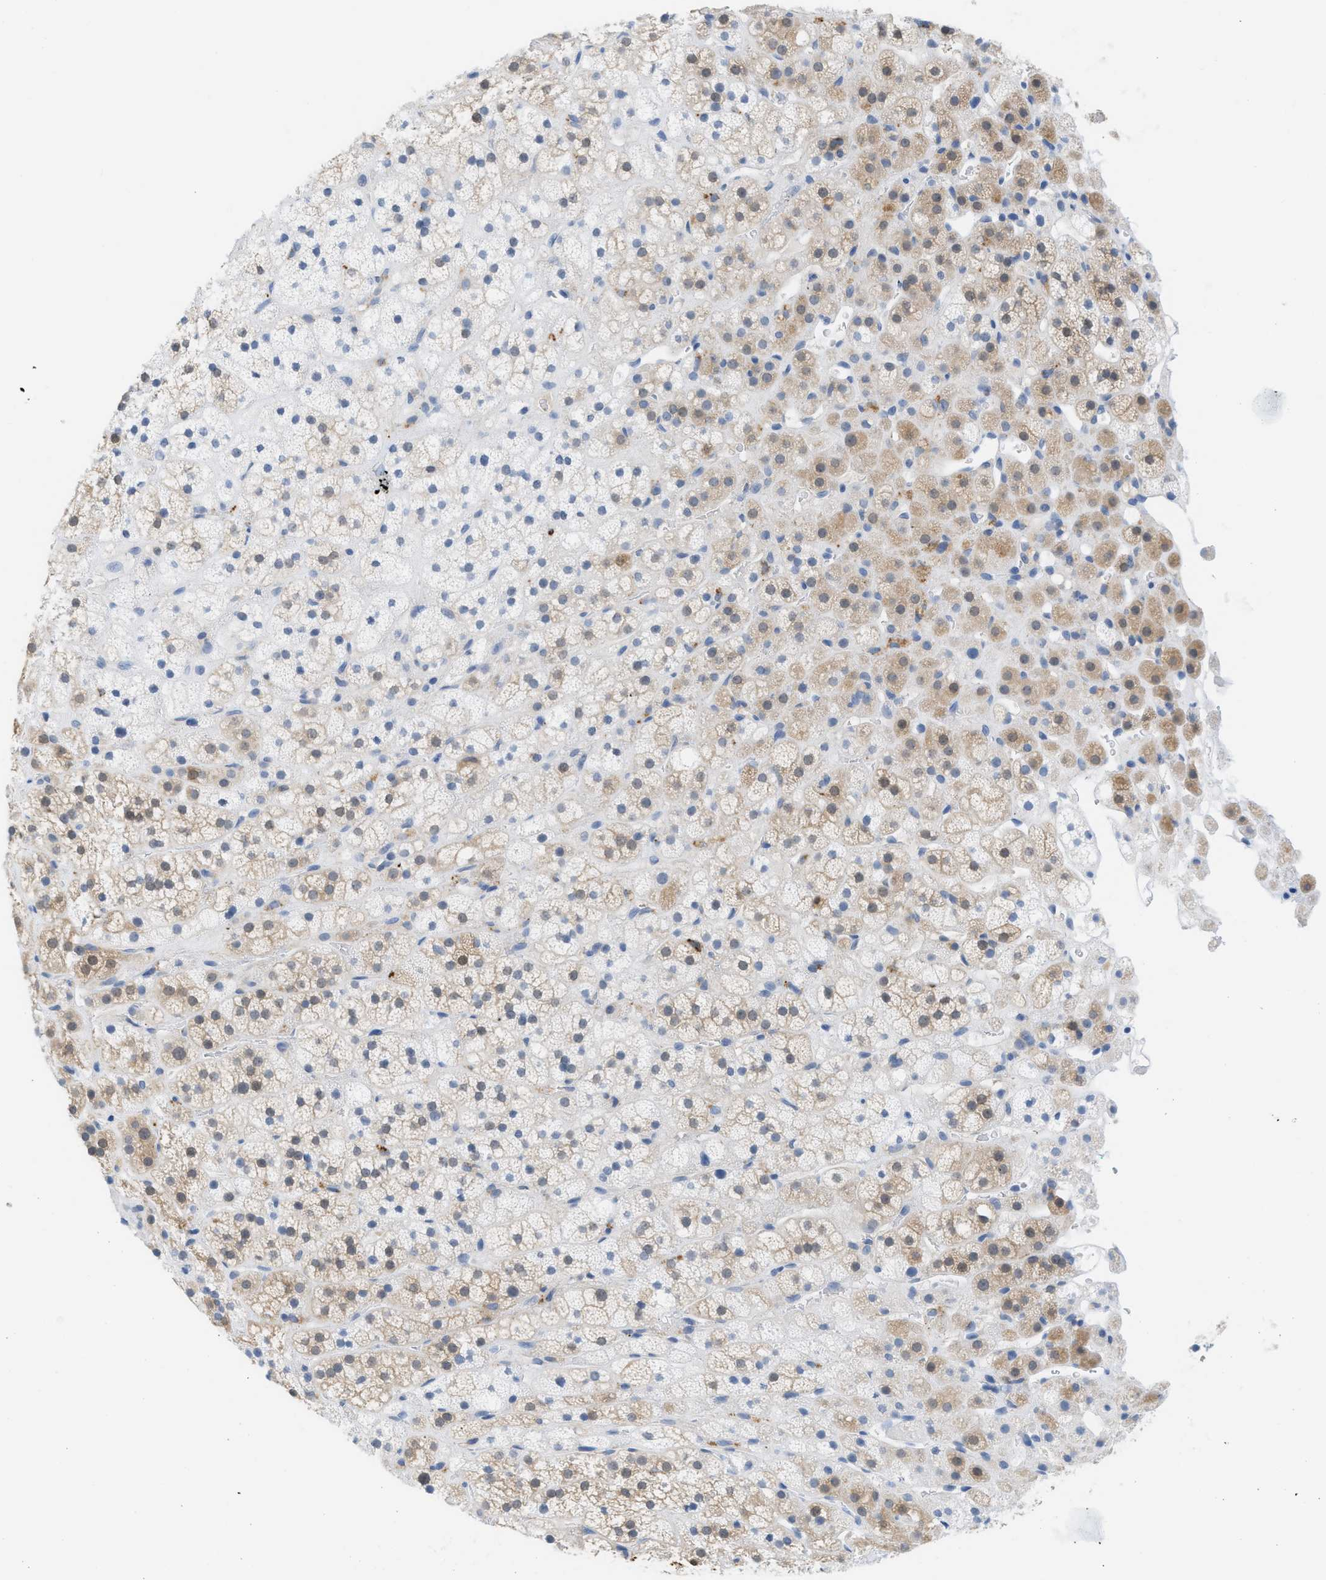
{"staining": {"intensity": "moderate", "quantity": "25%-75%", "location": "cytoplasmic/membranous"}, "tissue": "adrenal gland", "cell_type": "Glandular cells", "image_type": "normal", "snomed": [{"axis": "morphology", "description": "Normal tissue, NOS"}, {"axis": "topography", "description": "Adrenal gland"}], "caption": "Human adrenal gland stained for a protein (brown) demonstrates moderate cytoplasmic/membranous positive expression in approximately 25%-75% of glandular cells.", "gene": "CSTB", "patient": {"sex": "male", "age": 56}}